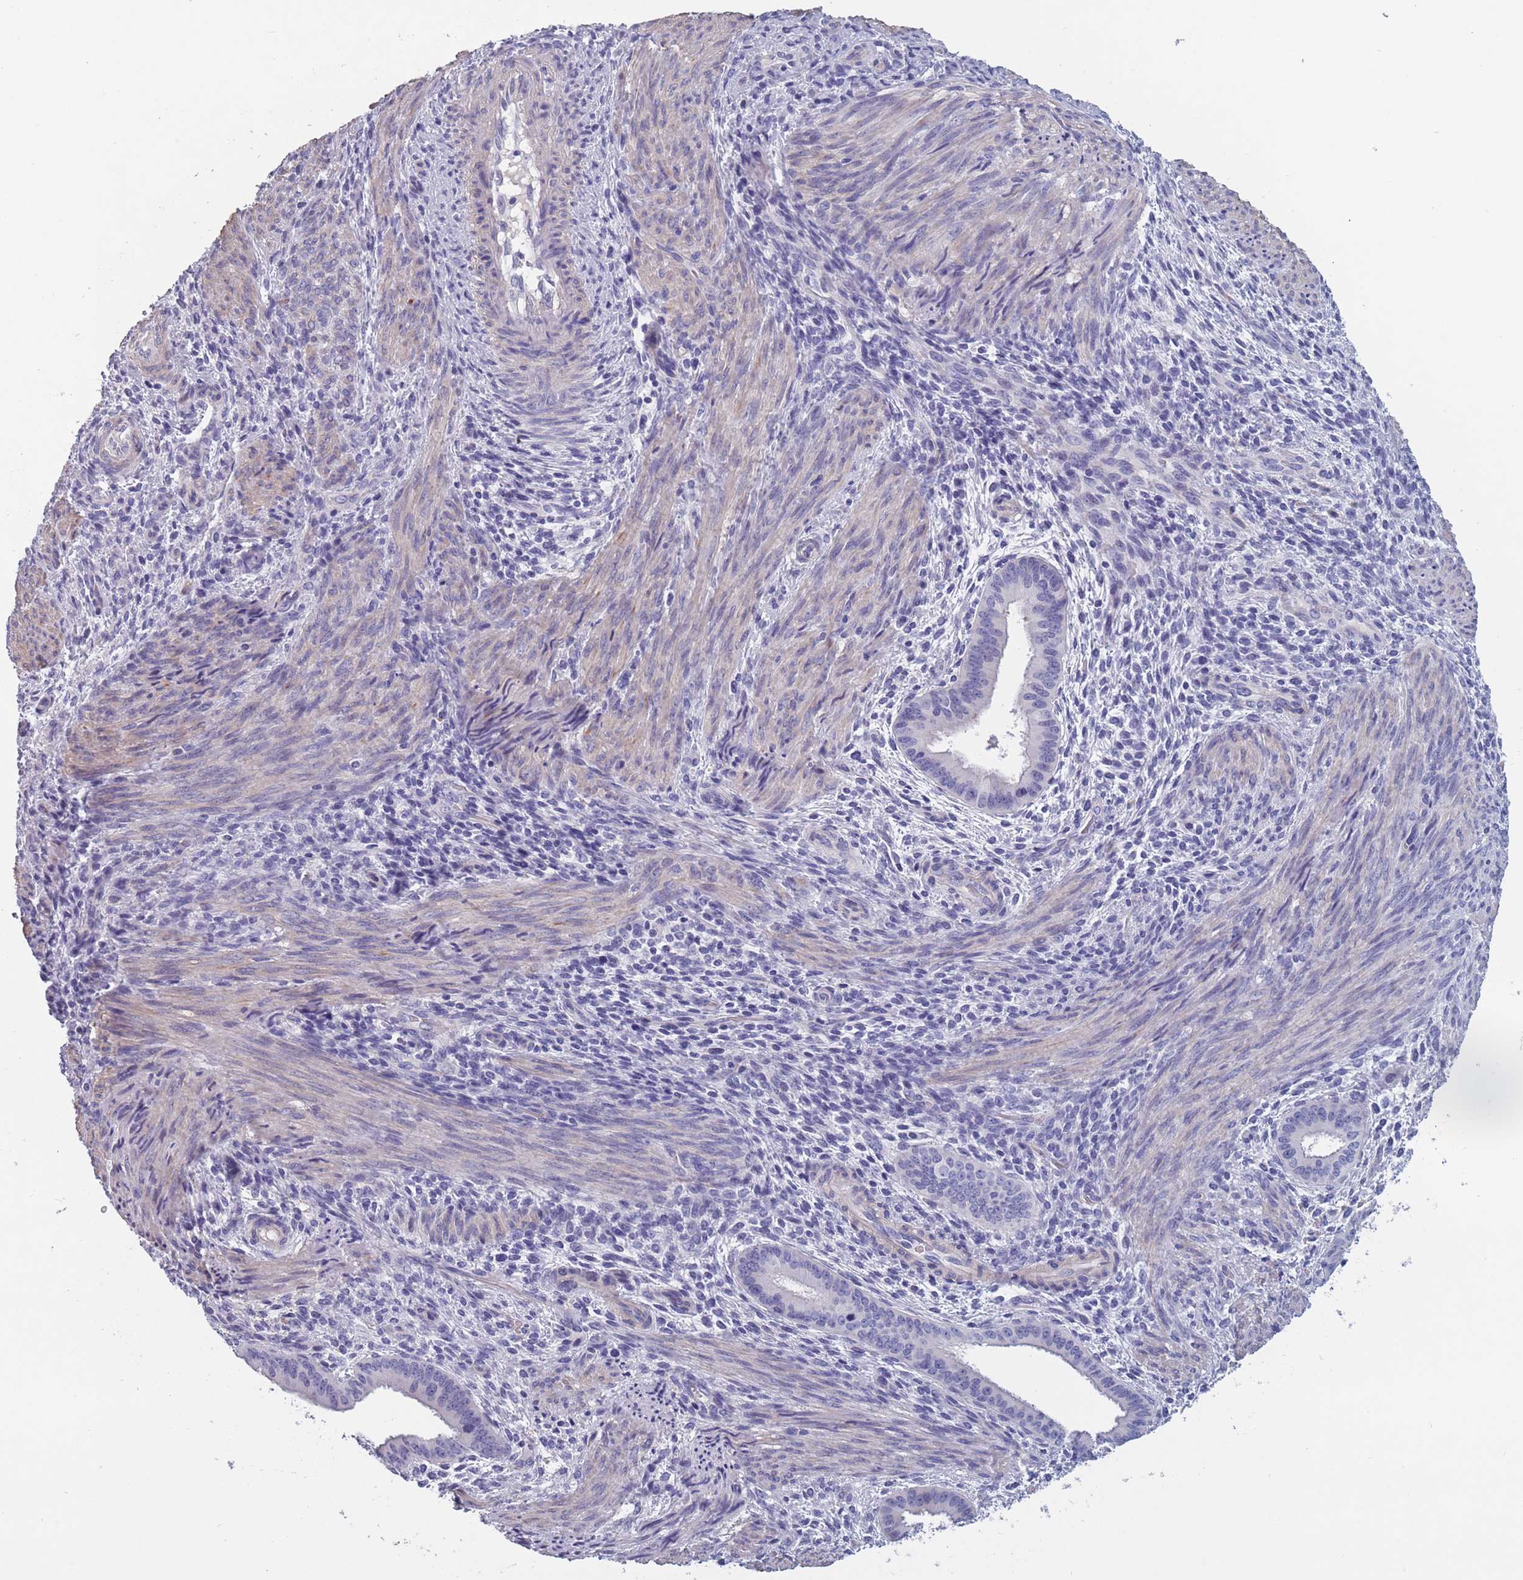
{"staining": {"intensity": "negative", "quantity": "none", "location": "none"}, "tissue": "endometrium", "cell_type": "Cells in endometrial stroma", "image_type": "normal", "snomed": [{"axis": "morphology", "description": "Normal tissue, NOS"}, {"axis": "topography", "description": "Endometrium"}], "caption": "A high-resolution micrograph shows immunohistochemistry staining of benign endometrium, which exhibits no significant expression in cells in endometrial stroma. (Stains: DAB immunohistochemistry with hematoxylin counter stain, Microscopy: brightfield microscopy at high magnification).", "gene": "OR4C5", "patient": {"sex": "female", "age": 36}}